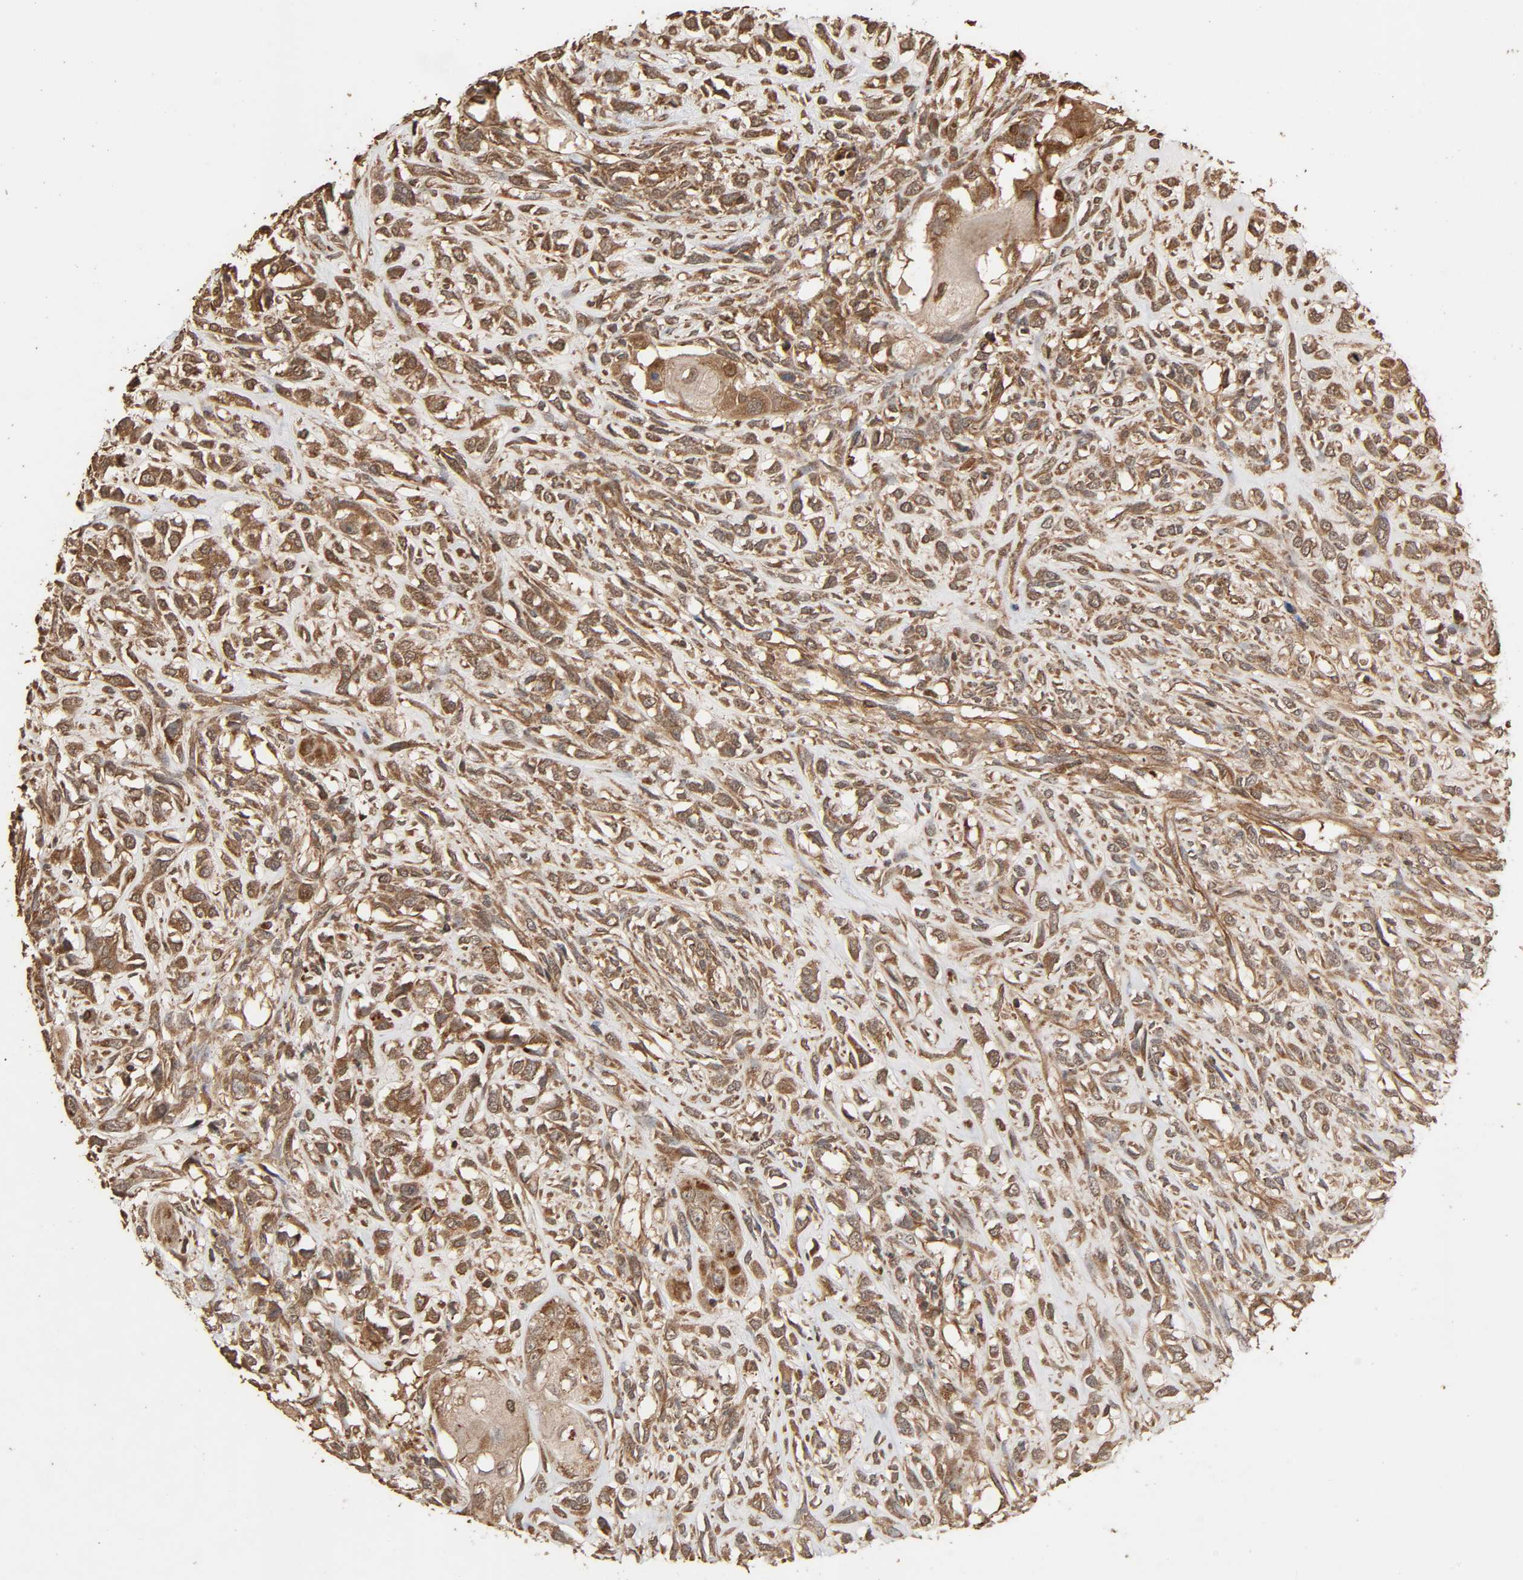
{"staining": {"intensity": "moderate", "quantity": ">75%", "location": "cytoplasmic/membranous"}, "tissue": "head and neck cancer", "cell_type": "Tumor cells", "image_type": "cancer", "snomed": [{"axis": "morphology", "description": "Necrosis, NOS"}, {"axis": "morphology", "description": "Neoplasm, malignant, NOS"}, {"axis": "topography", "description": "Salivary gland"}, {"axis": "topography", "description": "Head-Neck"}], "caption": "Human head and neck cancer (neoplasm (malignant)) stained with a brown dye reveals moderate cytoplasmic/membranous positive staining in approximately >75% of tumor cells.", "gene": "RPS6KA6", "patient": {"sex": "male", "age": 43}}